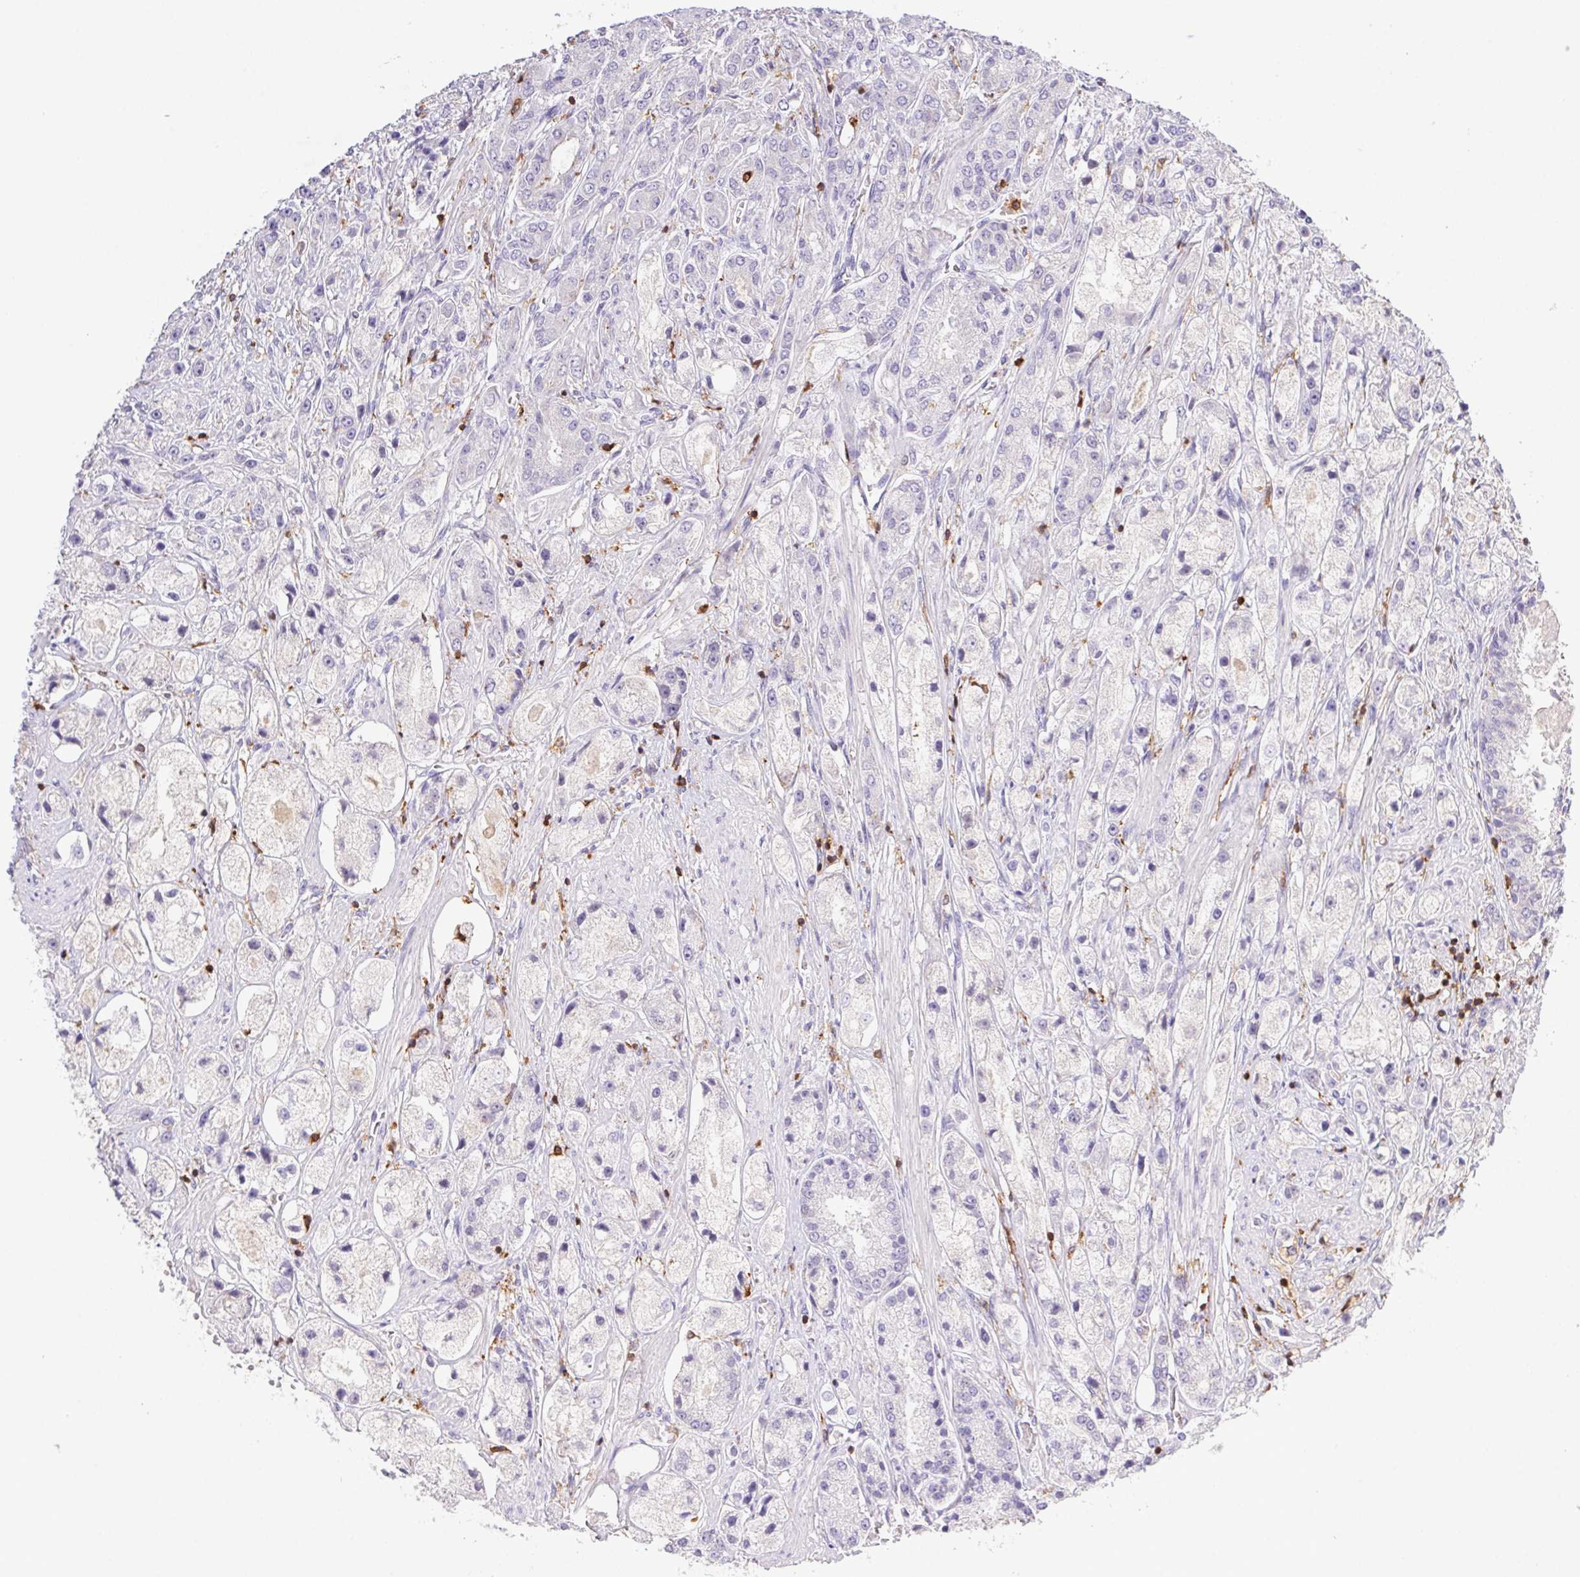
{"staining": {"intensity": "negative", "quantity": "none", "location": "none"}, "tissue": "prostate cancer", "cell_type": "Tumor cells", "image_type": "cancer", "snomed": [{"axis": "morphology", "description": "Adenocarcinoma, High grade"}, {"axis": "topography", "description": "Prostate"}], "caption": "There is no significant positivity in tumor cells of prostate cancer. (DAB immunohistochemistry, high magnification).", "gene": "APBB1IP", "patient": {"sex": "male", "age": 67}}